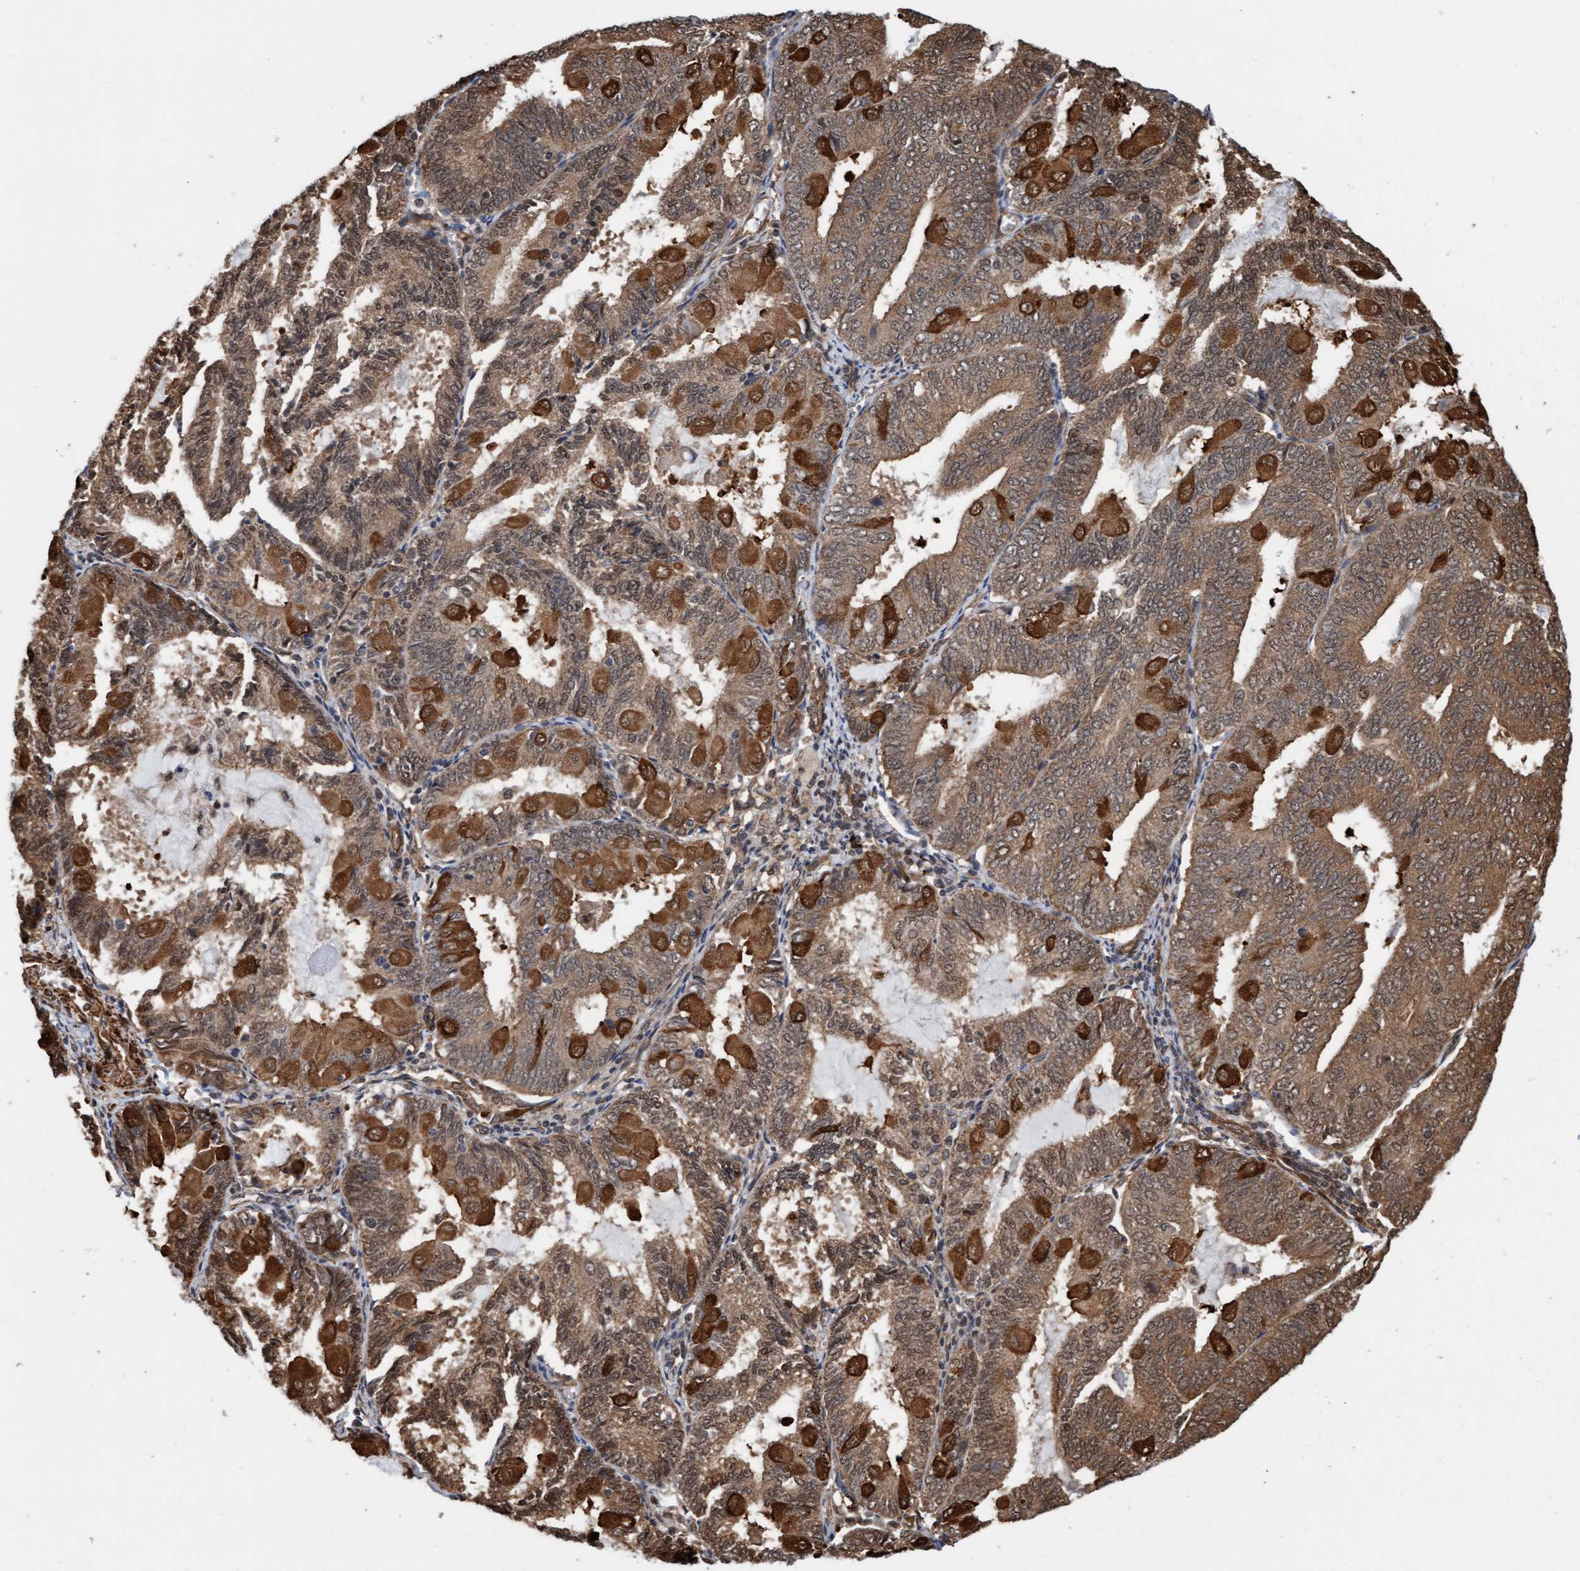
{"staining": {"intensity": "moderate", "quantity": ">75%", "location": "cytoplasmic/membranous"}, "tissue": "endometrial cancer", "cell_type": "Tumor cells", "image_type": "cancer", "snomed": [{"axis": "morphology", "description": "Adenocarcinoma, NOS"}, {"axis": "topography", "description": "Endometrium"}], "caption": "IHC micrograph of endometrial cancer stained for a protein (brown), which reveals medium levels of moderate cytoplasmic/membranous positivity in about >75% of tumor cells.", "gene": "STXBP4", "patient": {"sex": "female", "age": 81}}